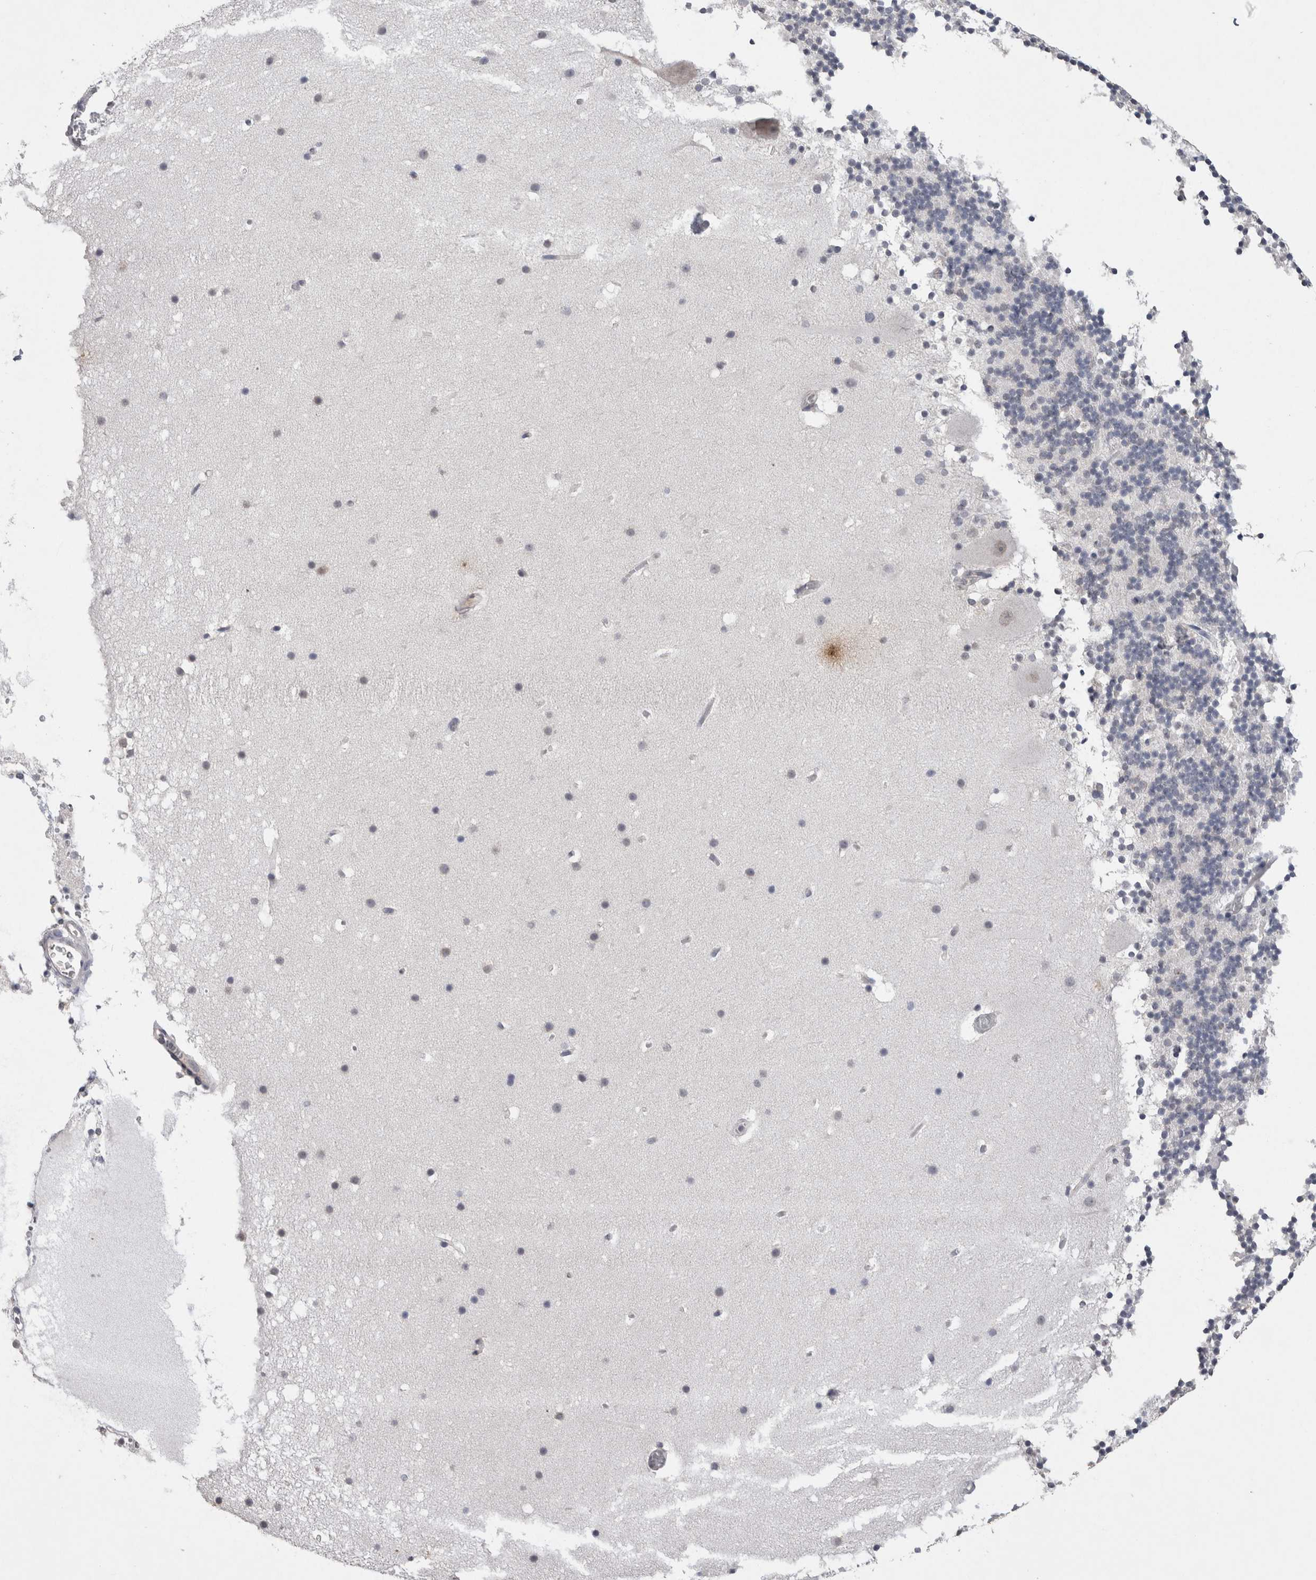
{"staining": {"intensity": "negative", "quantity": "none", "location": "none"}, "tissue": "cerebellum", "cell_type": "Cells in granular layer", "image_type": "normal", "snomed": [{"axis": "morphology", "description": "Normal tissue, NOS"}, {"axis": "topography", "description": "Cerebellum"}], "caption": "IHC of unremarkable cerebellum shows no positivity in cells in granular layer.", "gene": "CDH13", "patient": {"sex": "male", "age": 57}}